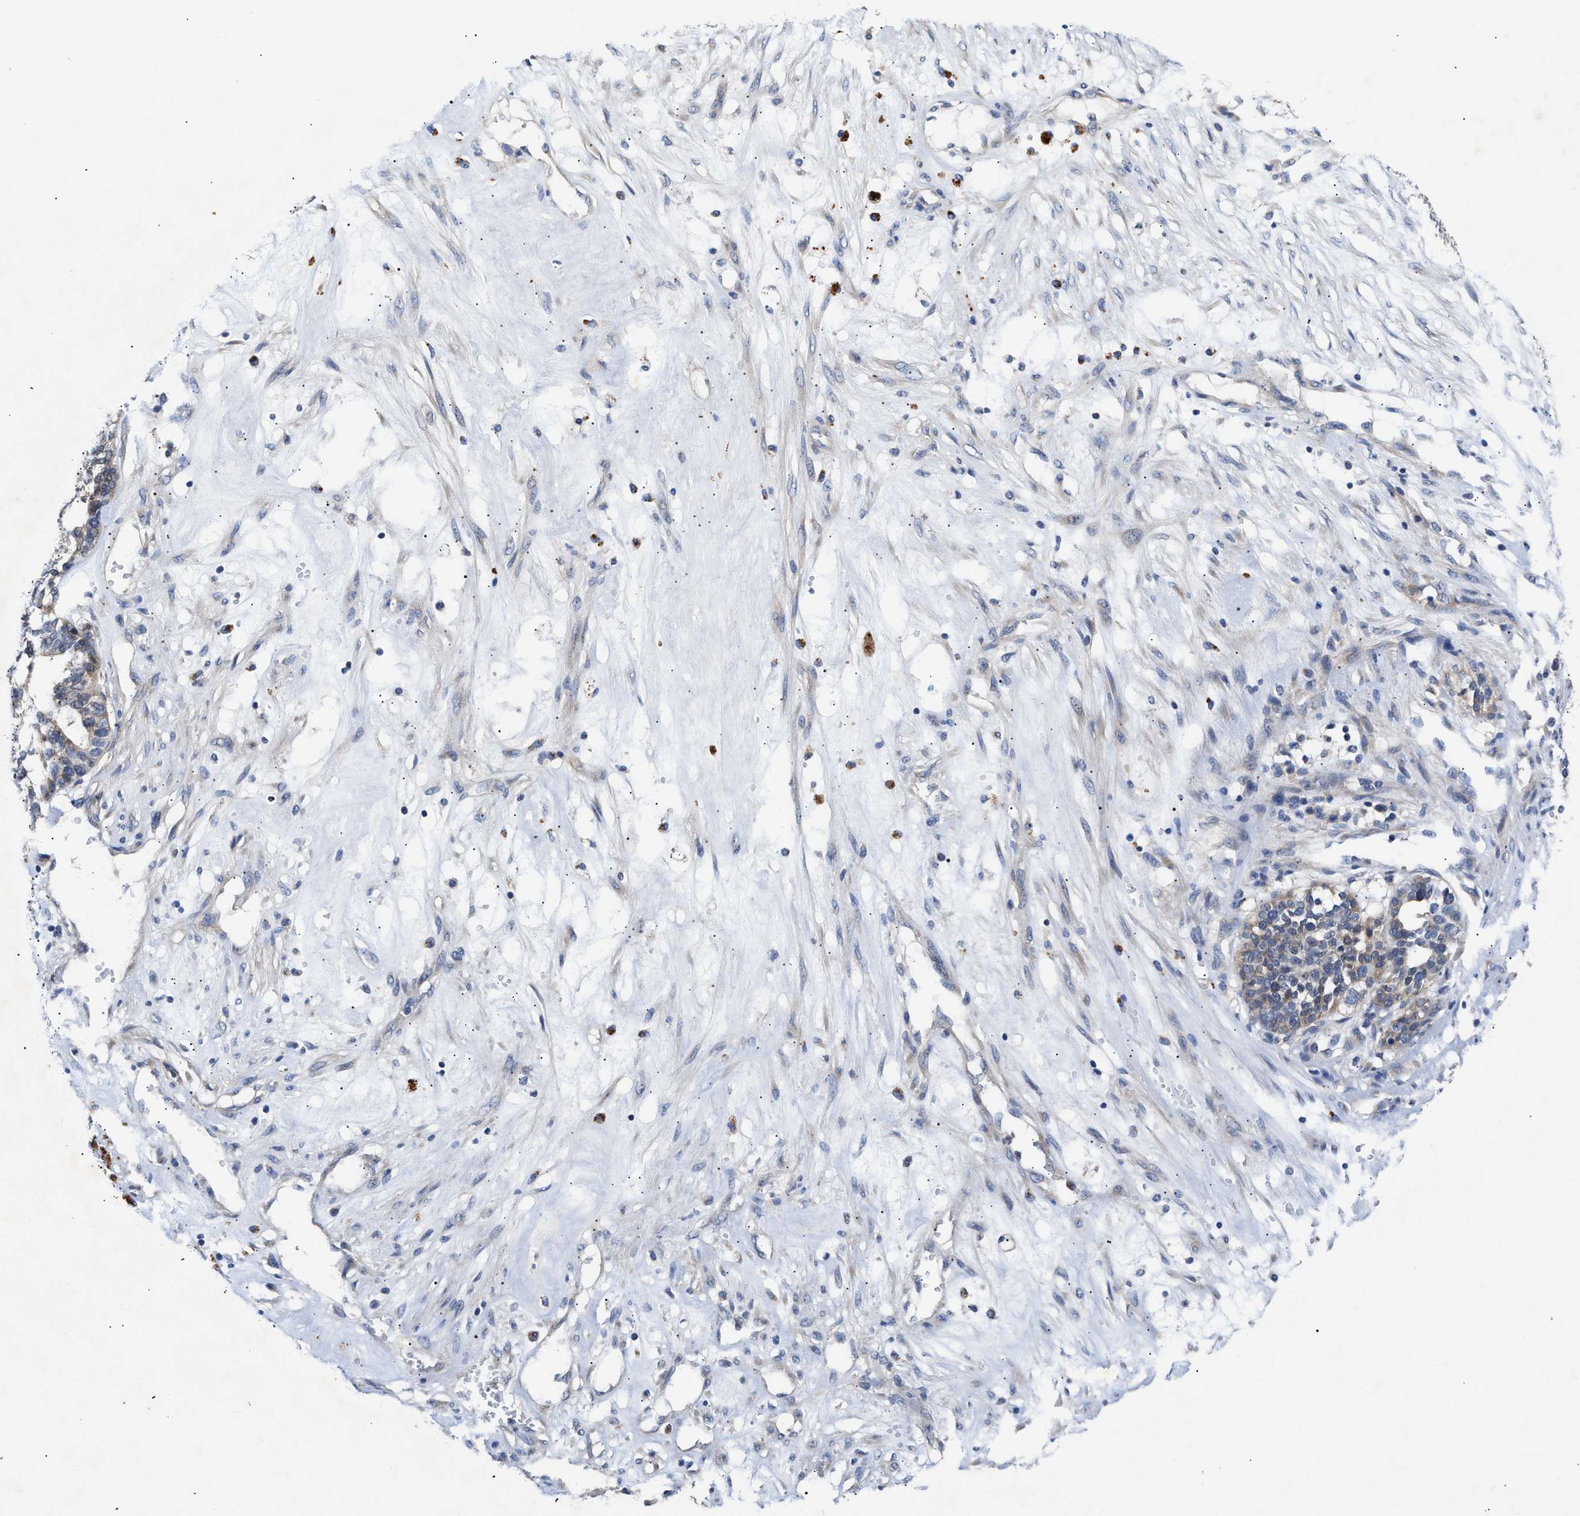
{"staining": {"intensity": "moderate", "quantity": "<25%", "location": "cytoplasmic/membranous"}, "tissue": "ovarian cancer", "cell_type": "Tumor cells", "image_type": "cancer", "snomed": [{"axis": "morphology", "description": "Cystadenocarcinoma, serous, NOS"}, {"axis": "topography", "description": "Ovary"}], "caption": "Serous cystadenocarcinoma (ovarian) was stained to show a protein in brown. There is low levels of moderate cytoplasmic/membranous staining in about <25% of tumor cells.", "gene": "CCDC146", "patient": {"sex": "female", "age": 59}}